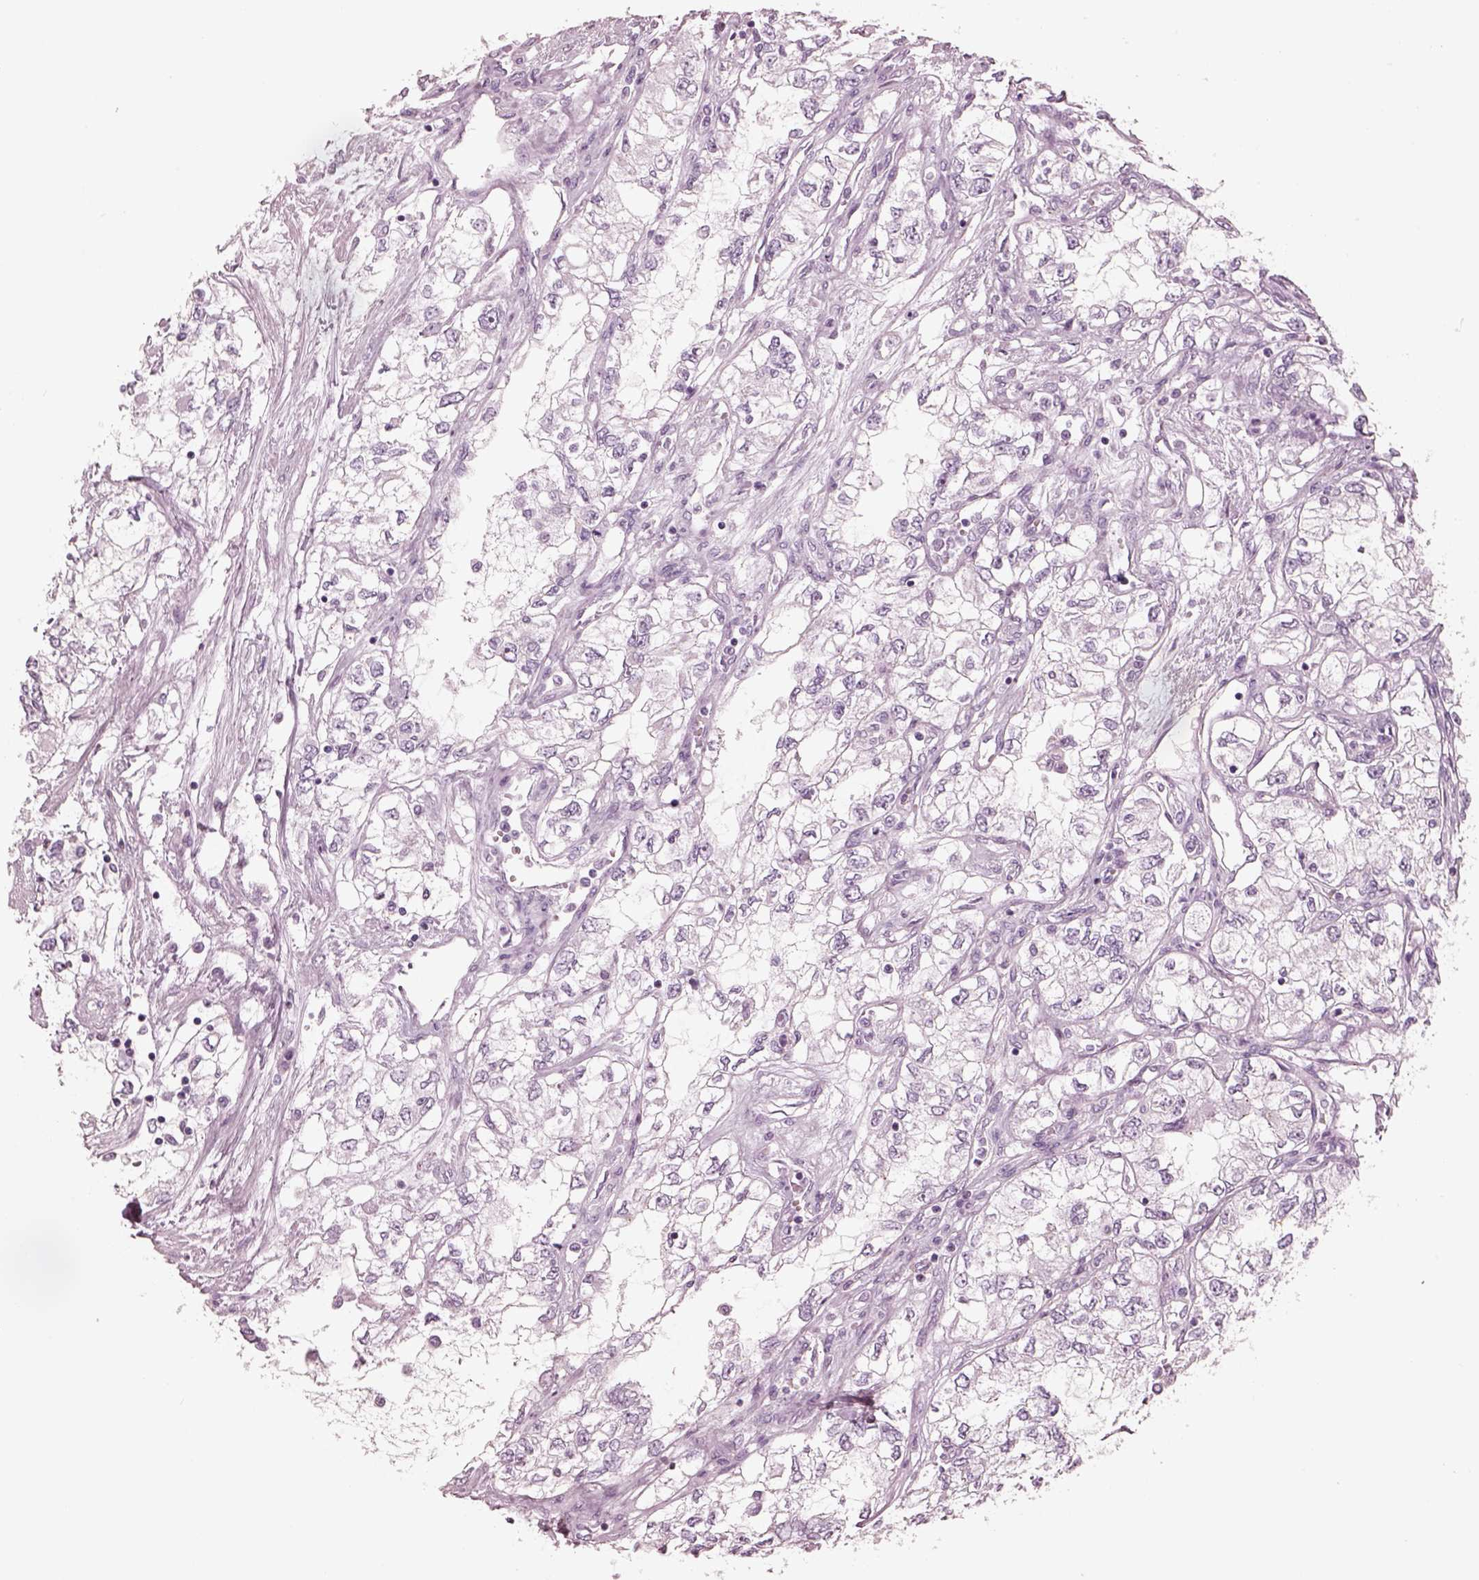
{"staining": {"intensity": "negative", "quantity": "none", "location": "none"}, "tissue": "renal cancer", "cell_type": "Tumor cells", "image_type": "cancer", "snomed": [{"axis": "morphology", "description": "Adenocarcinoma, NOS"}, {"axis": "topography", "description": "Kidney"}], "caption": "There is no significant expression in tumor cells of renal adenocarcinoma.", "gene": "KRTAP24-1", "patient": {"sex": "female", "age": 59}}